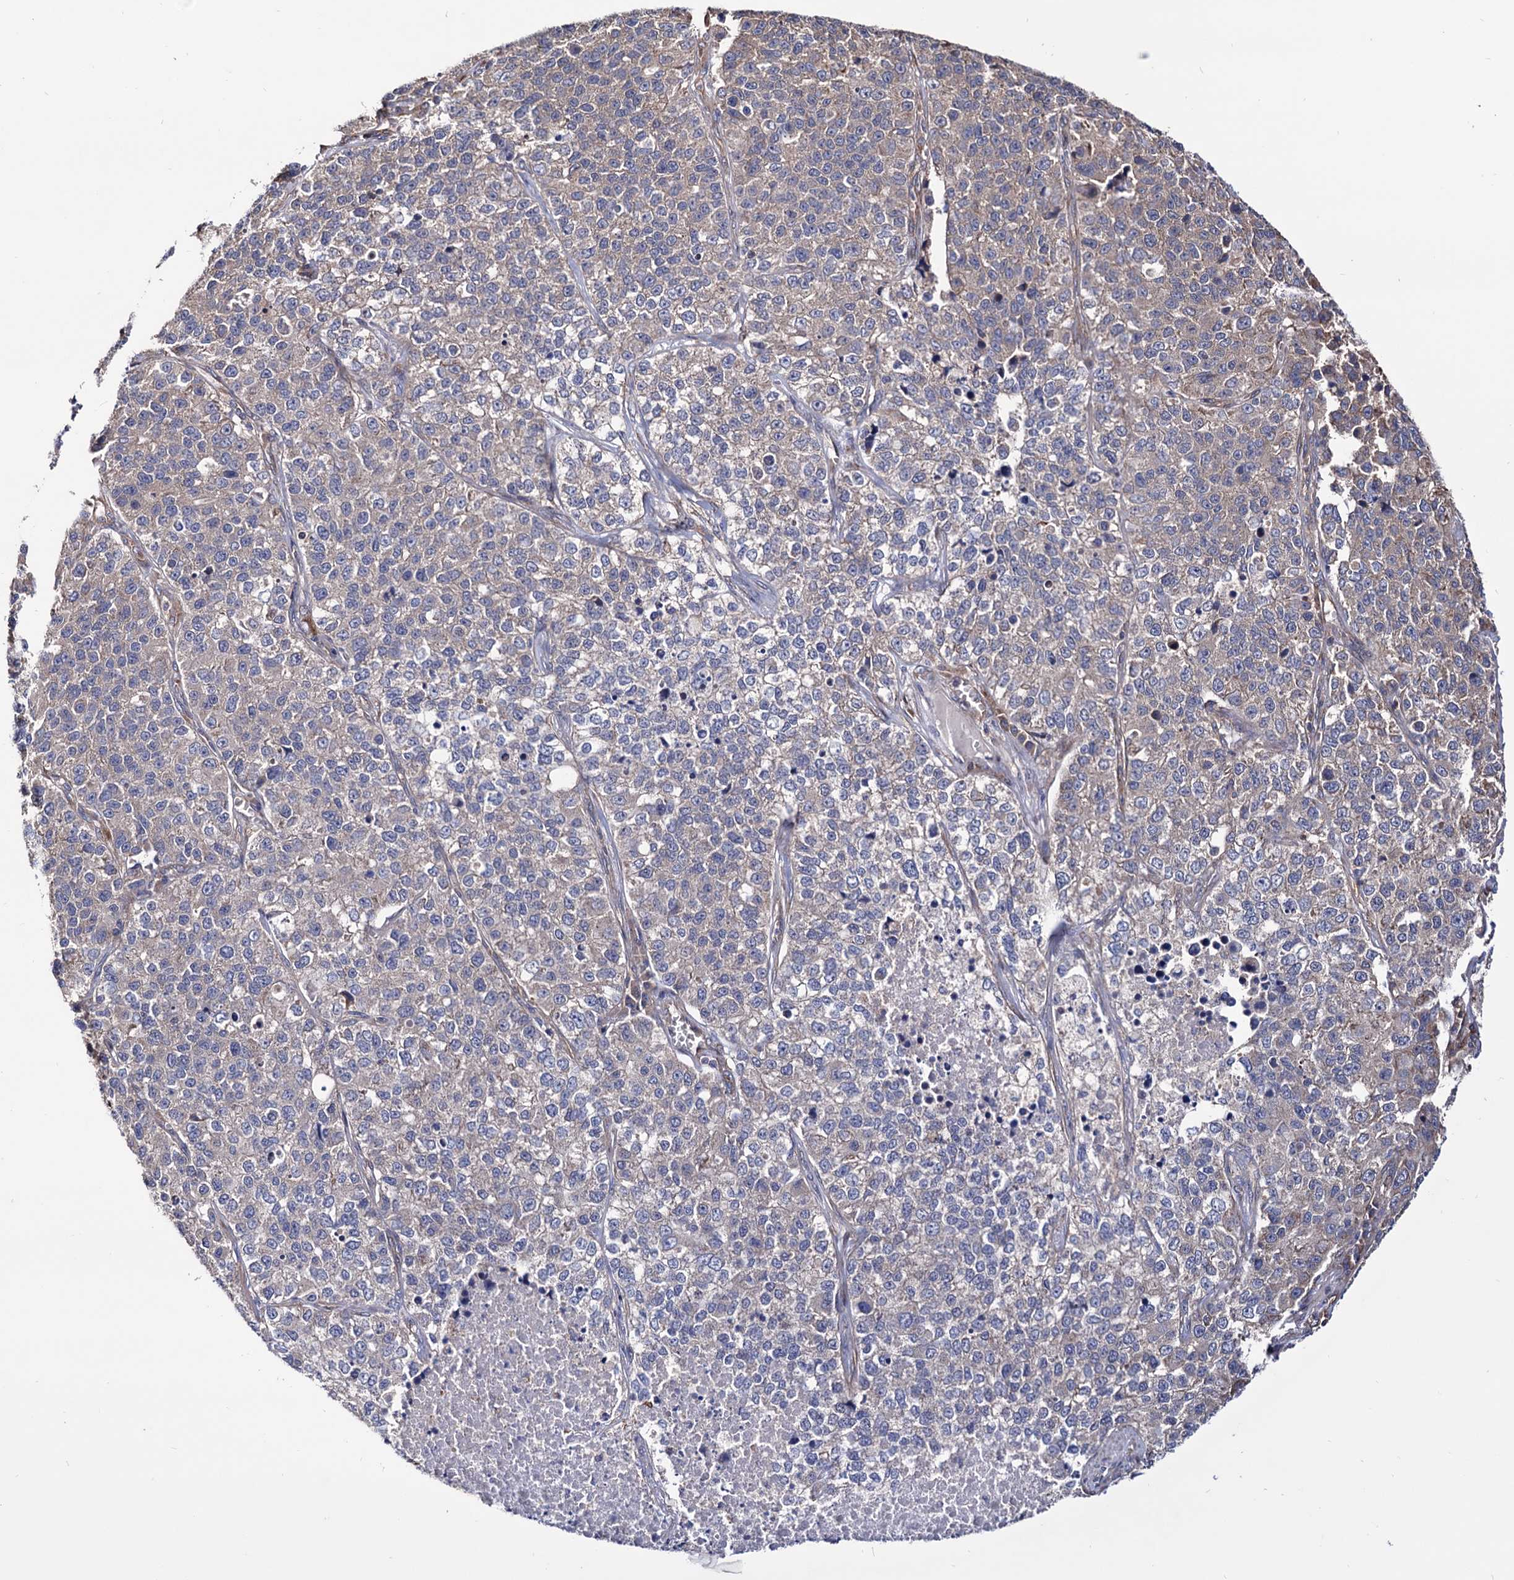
{"staining": {"intensity": "negative", "quantity": "none", "location": "none"}, "tissue": "lung cancer", "cell_type": "Tumor cells", "image_type": "cancer", "snomed": [{"axis": "morphology", "description": "Adenocarcinoma, NOS"}, {"axis": "topography", "description": "Lung"}], "caption": "Human adenocarcinoma (lung) stained for a protein using immunohistochemistry (IHC) reveals no expression in tumor cells.", "gene": "FERMT2", "patient": {"sex": "male", "age": 49}}